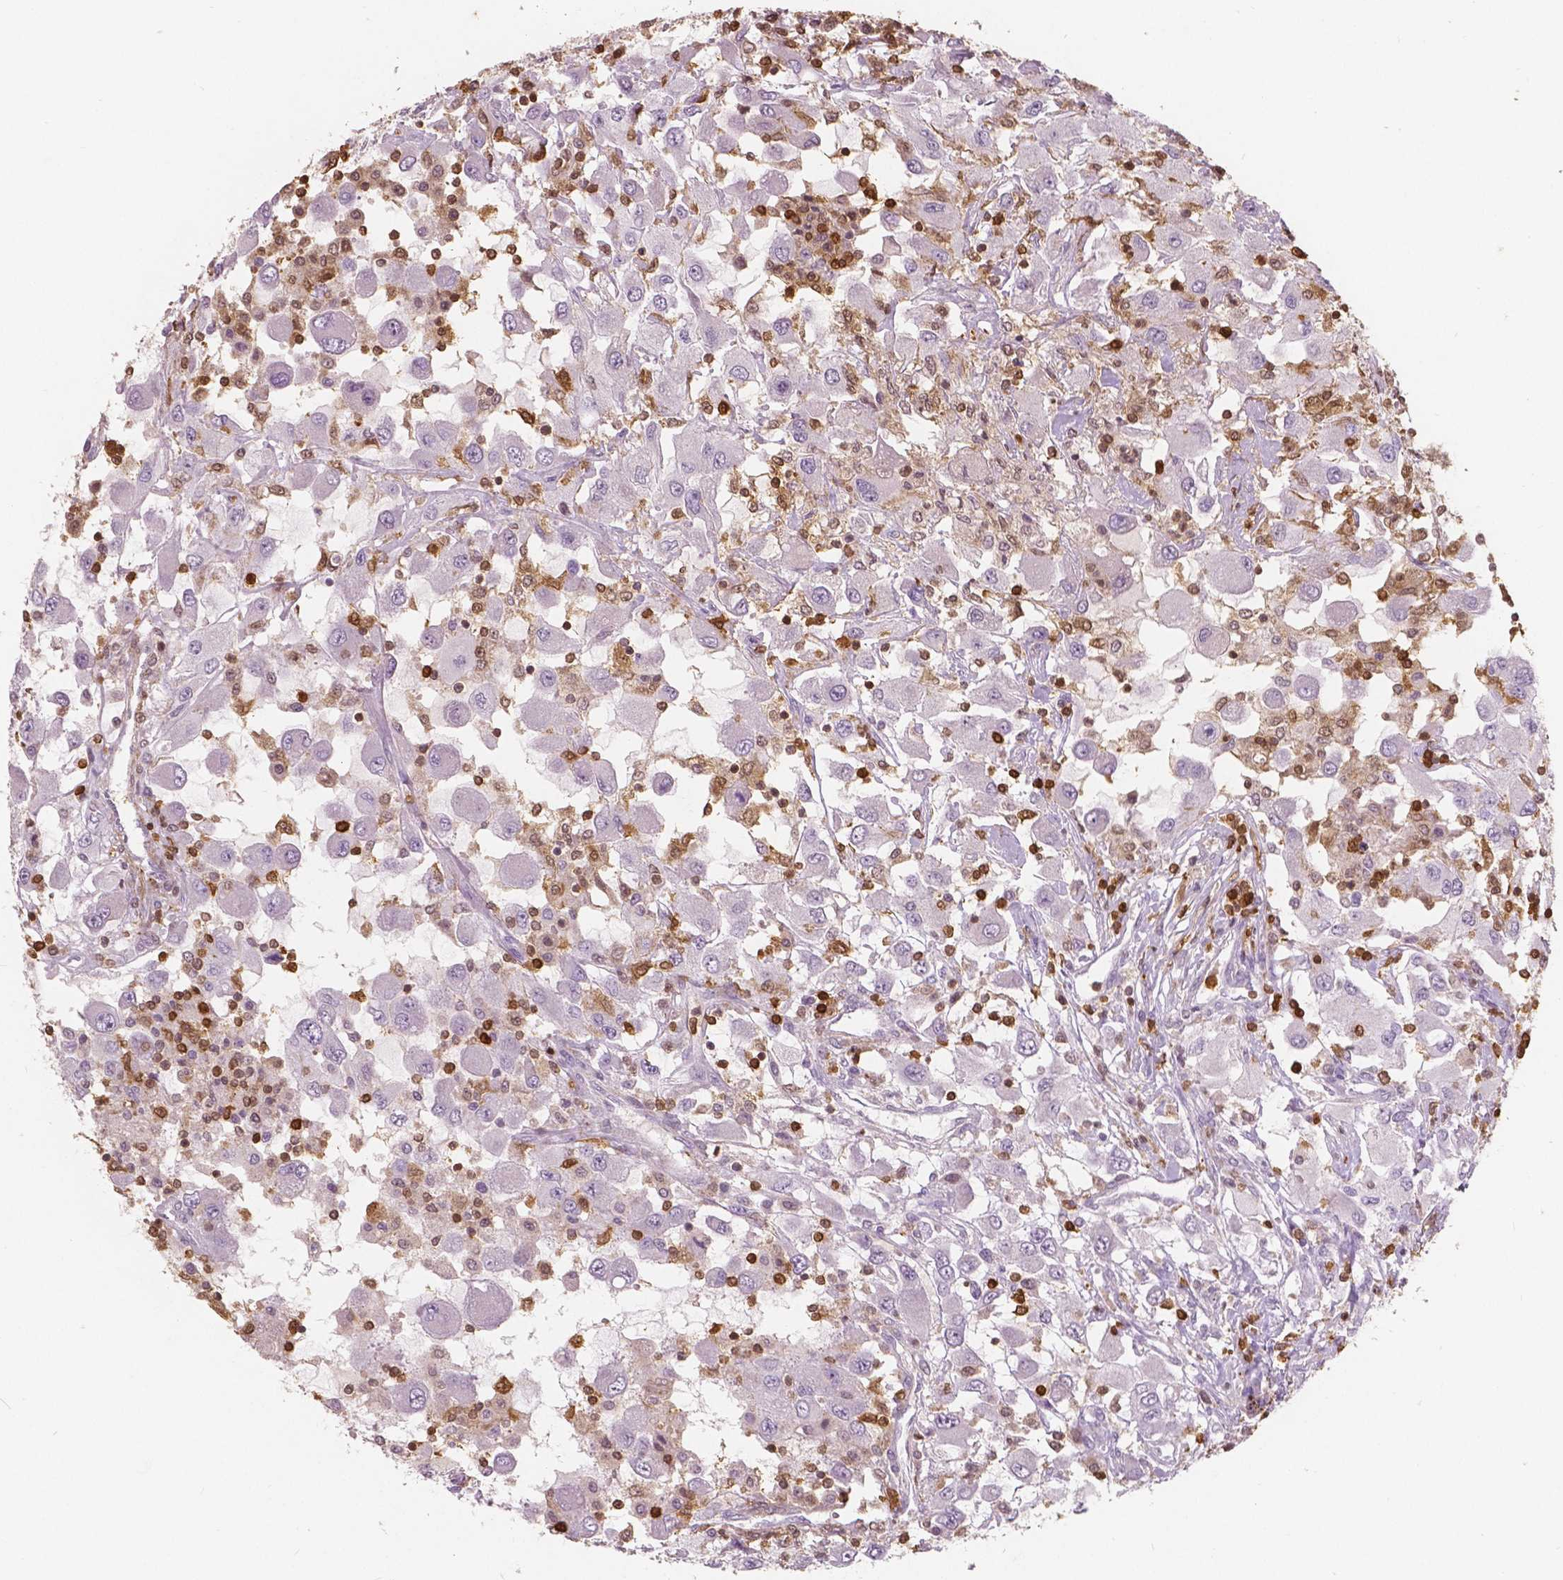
{"staining": {"intensity": "negative", "quantity": "none", "location": "none"}, "tissue": "renal cancer", "cell_type": "Tumor cells", "image_type": "cancer", "snomed": [{"axis": "morphology", "description": "Adenocarcinoma, NOS"}, {"axis": "topography", "description": "Kidney"}], "caption": "Immunohistochemistry photomicrograph of neoplastic tissue: renal cancer (adenocarcinoma) stained with DAB exhibits no significant protein expression in tumor cells.", "gene": "S100A4", "patient": {"sex": "female", "age": 67}}